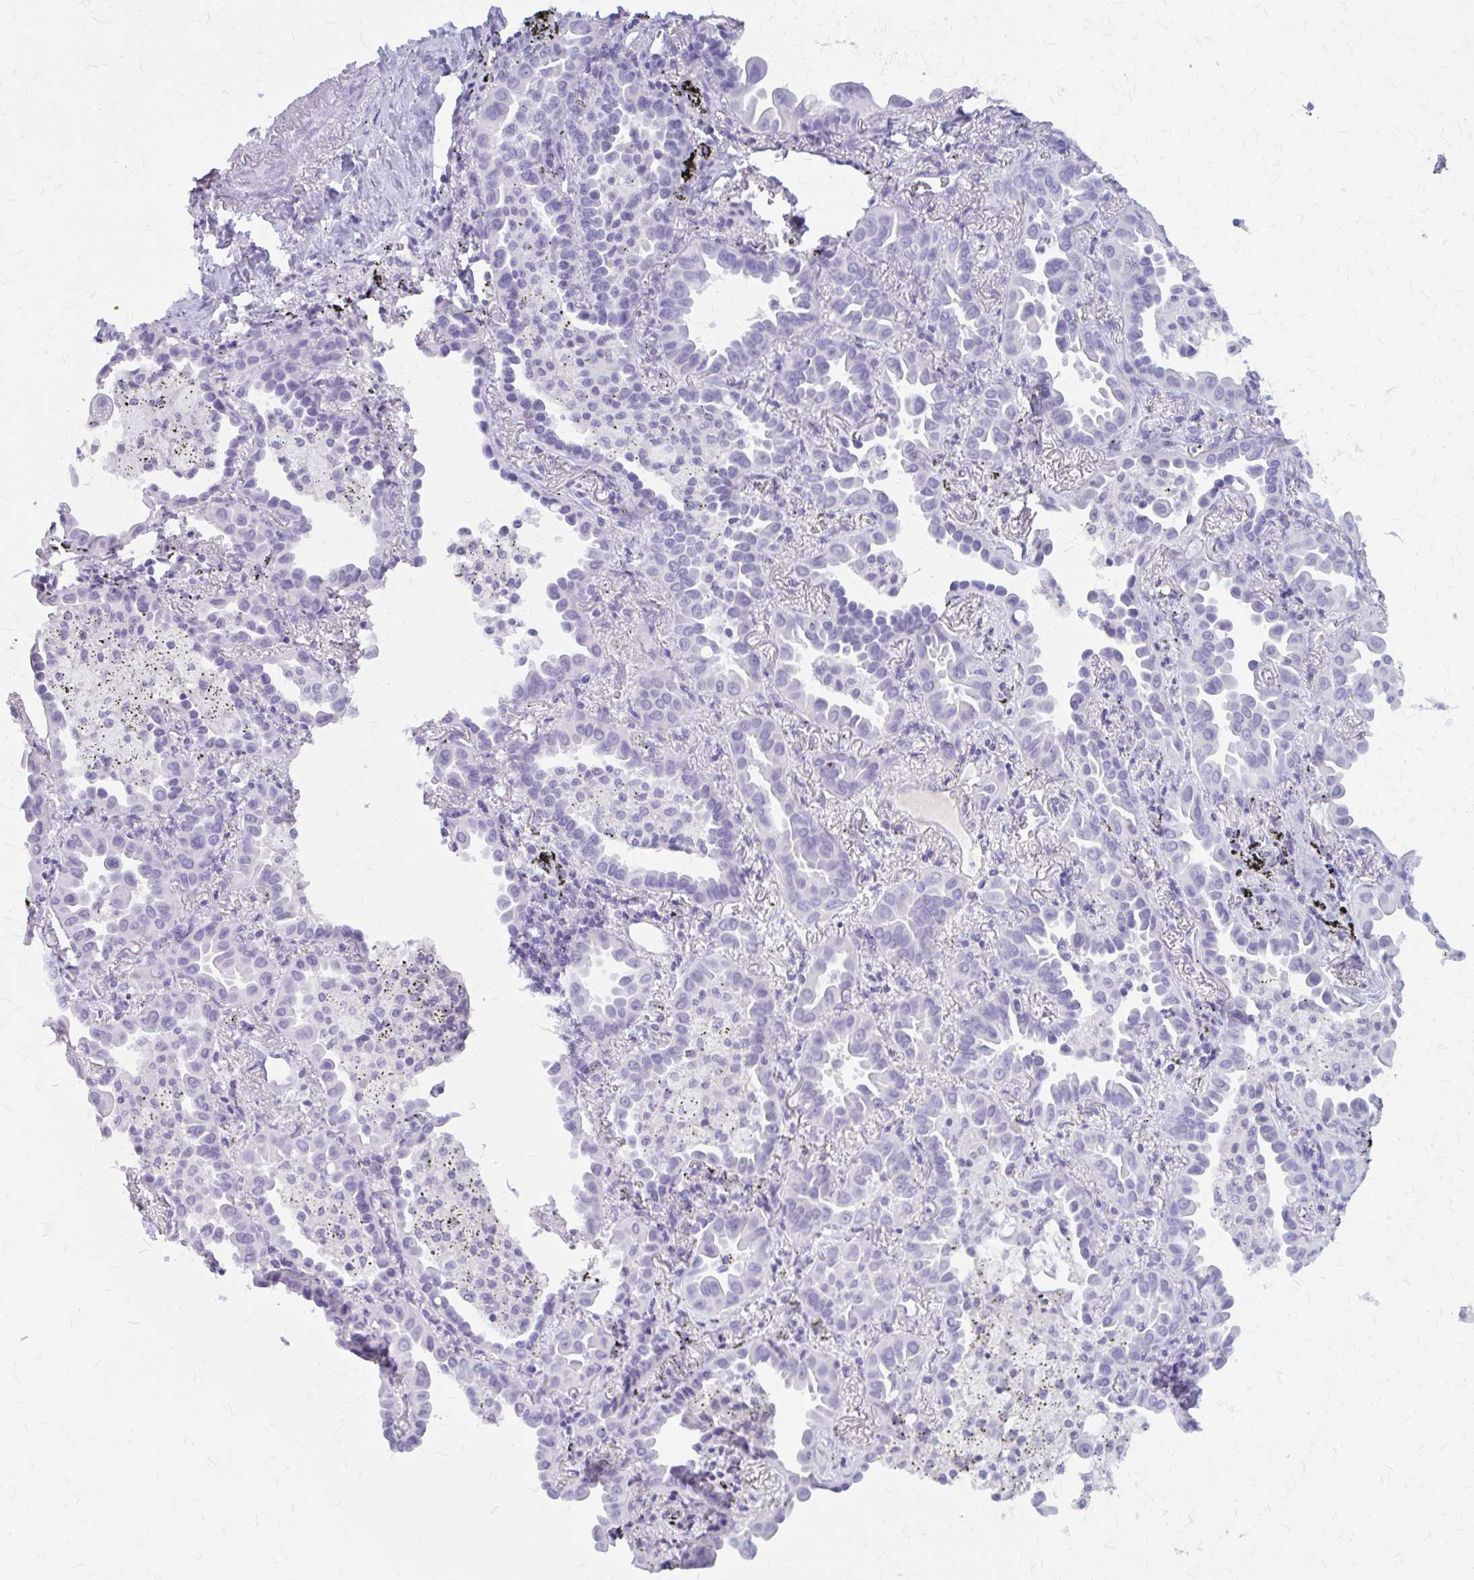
{"staining": {"intensity": "negative", "quantity": "none", "location": "none"}, "tissue": "lung cancer", "cell_type": "Tumor cells", "image_type": "cancer", "snomed": [{"axis": "morphology", "description": "Adenocarcinoma, NOS"}, {"axis": "topography", "description": "Lung"}], "caption": "Immunohistochemistry (IHC) image of human lung adenocarcinoma stained for a protein (brown), which reveals no staining in tumor cells.", "gene": "KLHDC7A", "patient": {"sex": "male", "age": 68}}